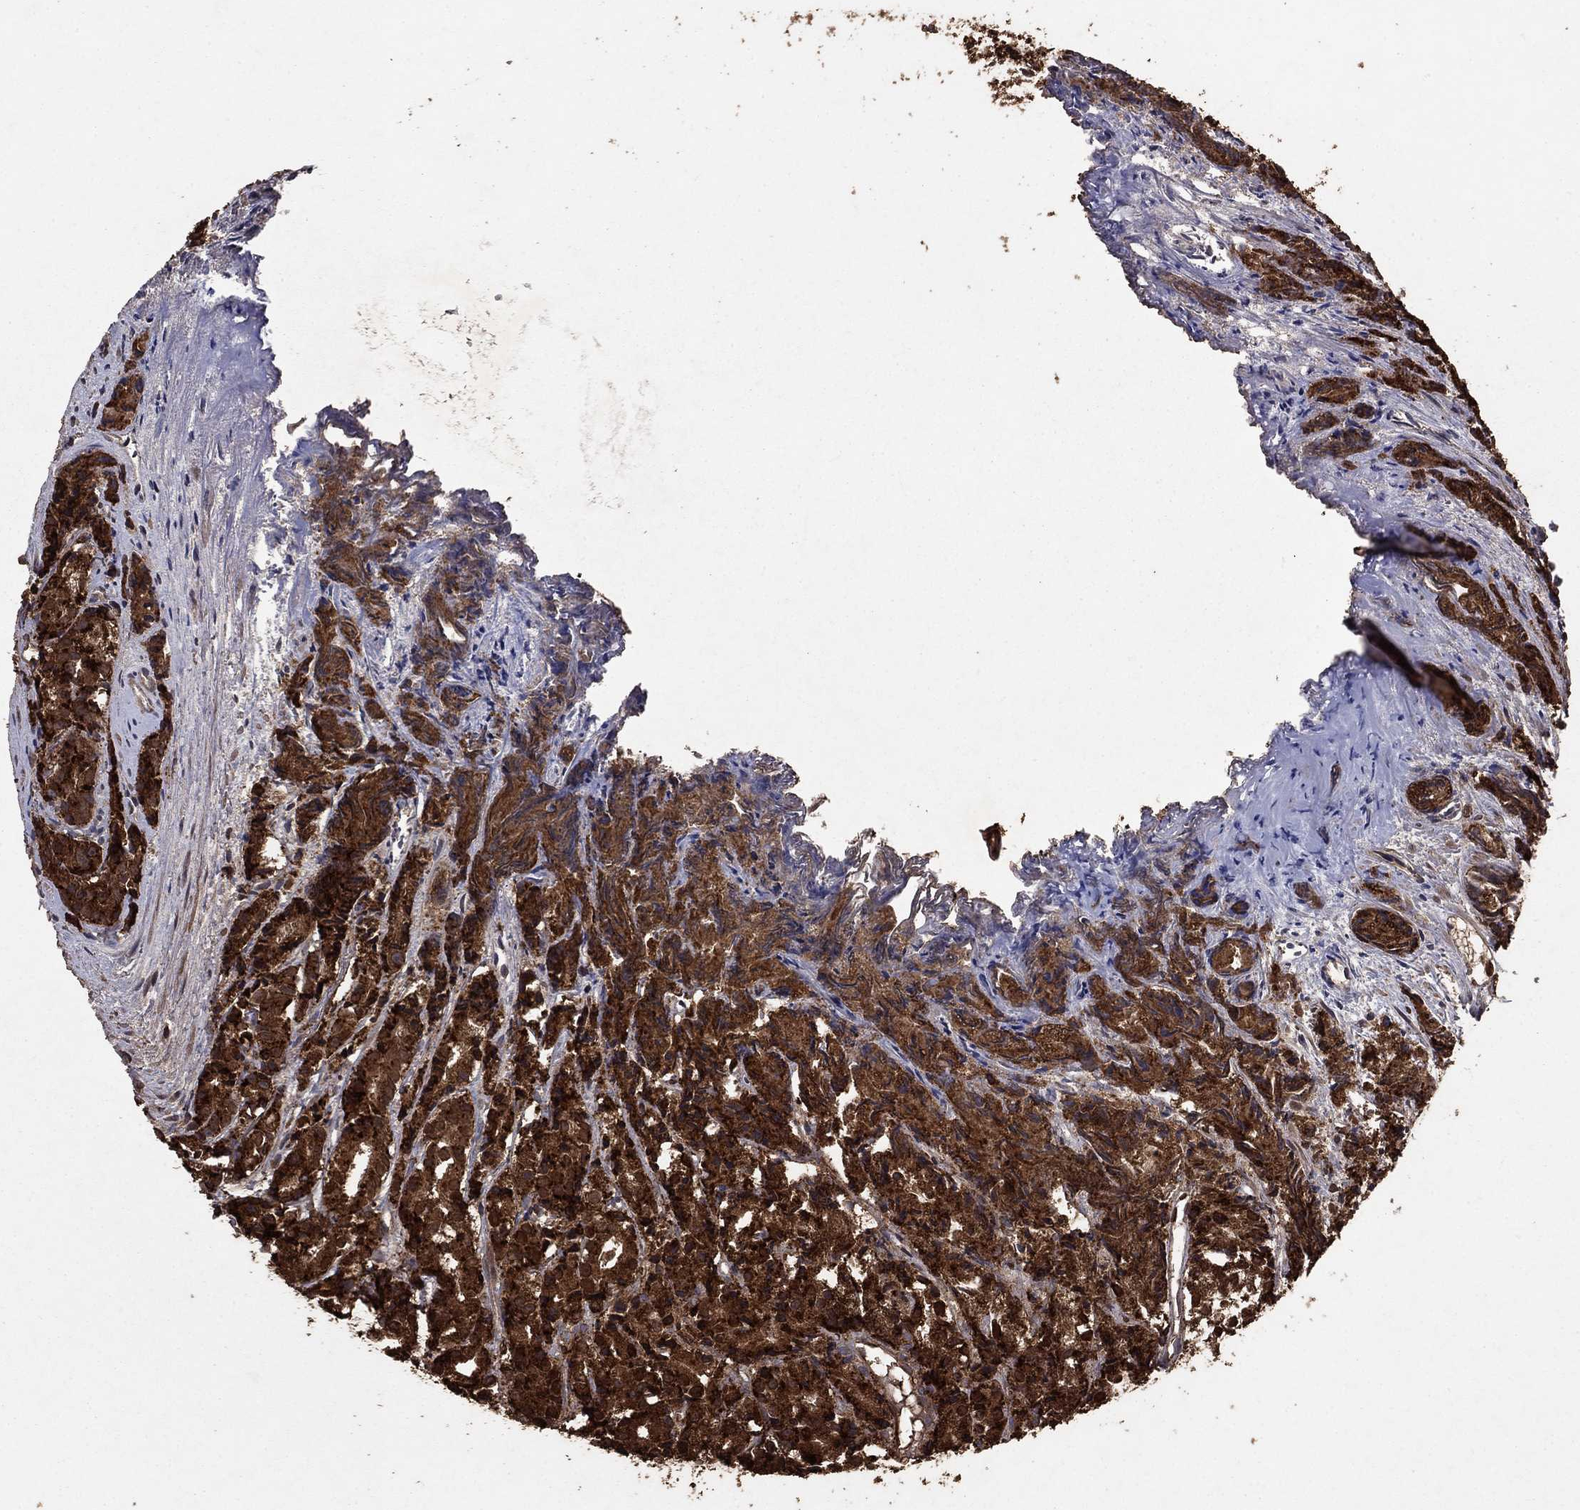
{"staining": {"intensity": "strong", "quantity": ">75%", "location": "cytoplasmic/membranous"}, "tissue": "prostate cancer", "cell_type": "Tumor cells", "image_type": "cancer", "snomed": [{"axis": "morphology", "description": "Adenocarcinoma, Medium grade"}, {"axis": "topography", "description": "Prostate"}], "caption": "Immunohistochemistry (IHC) of human prostate cancer (adenocarcinoma (medium-grade)) displays high levels of strong cytoplasmic/membranous expression in about >75% of tumor cells.", "gene": "DHRS1", "patient": {"sex": "male", "age": 74}}